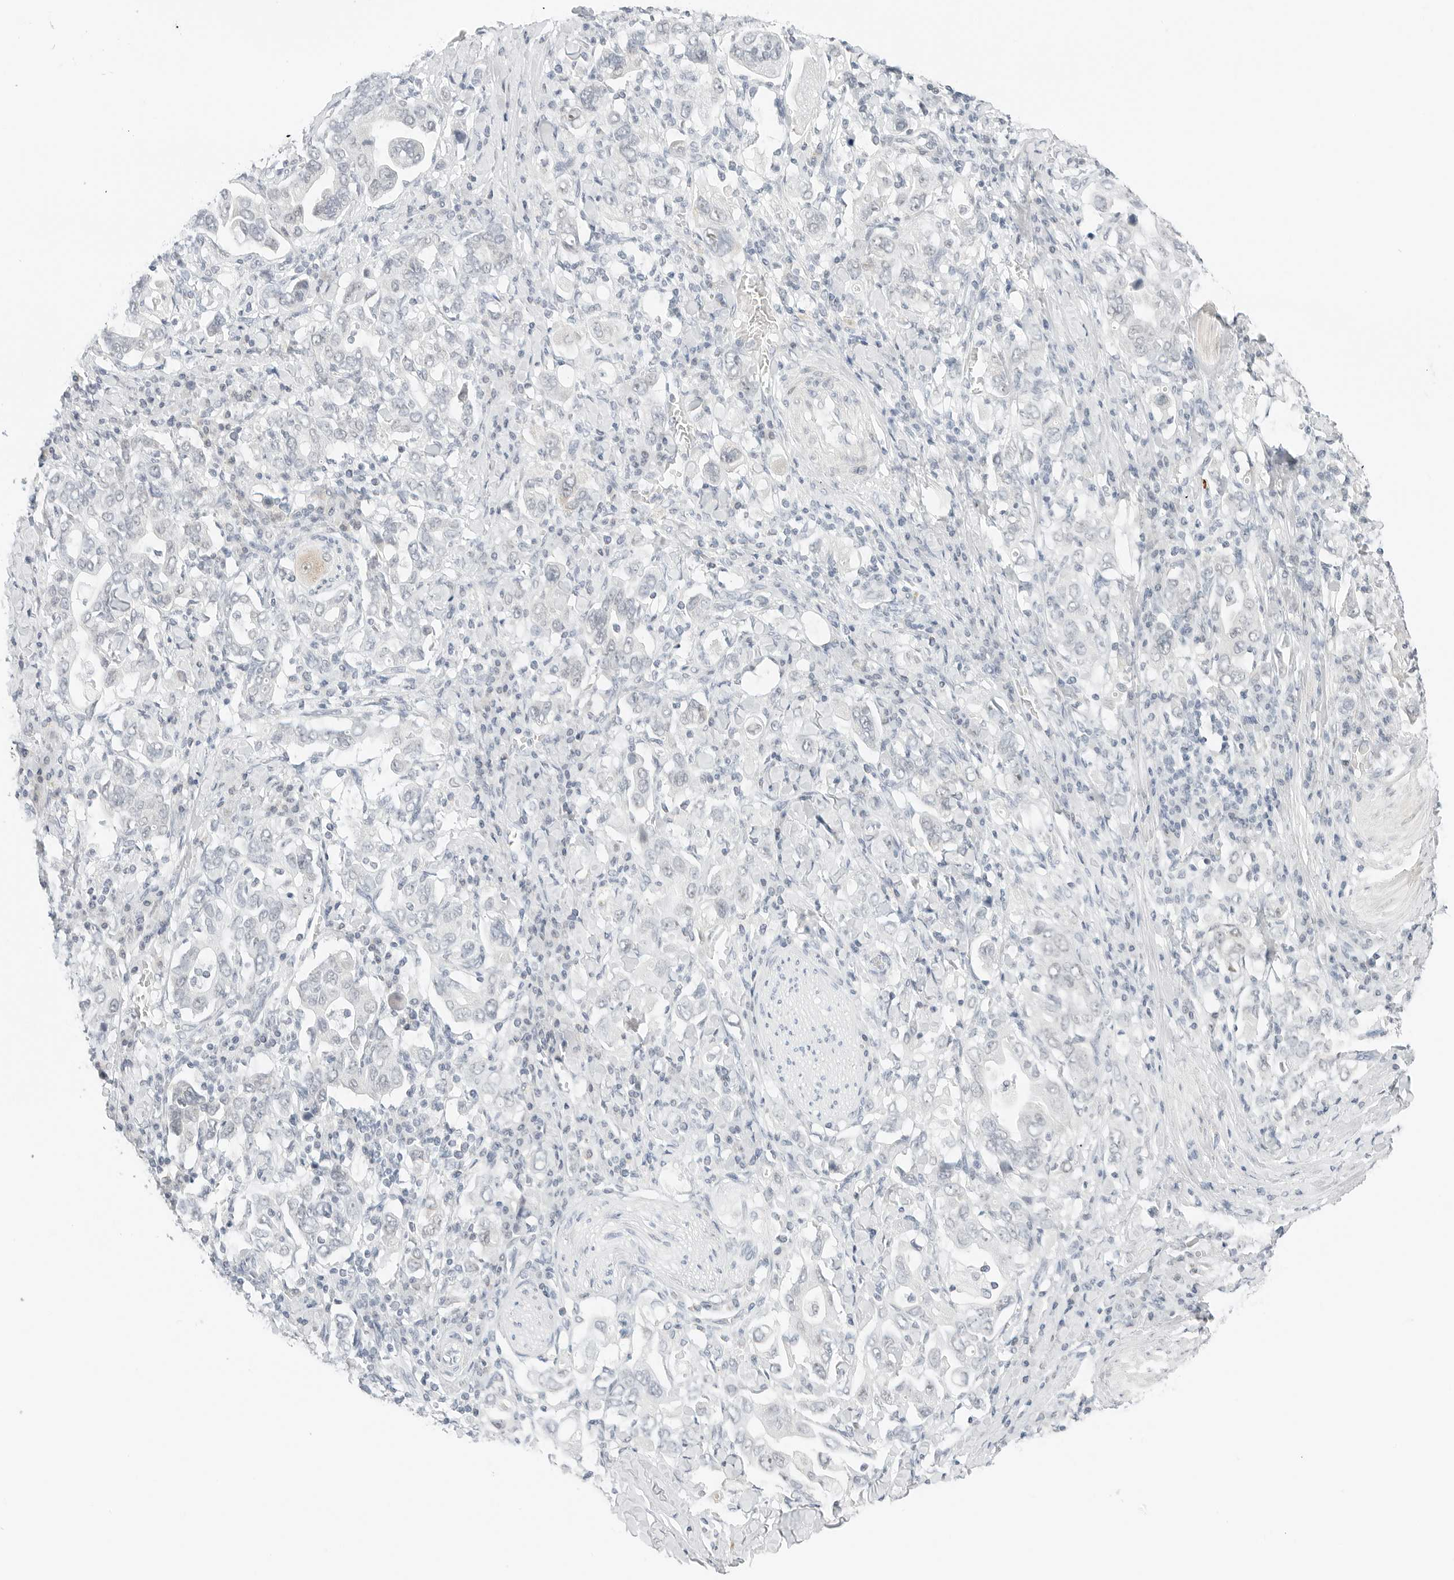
{"staining": {"intensity": "negative", "quantity": "none", "location": "none"}, "tissue": "stomach cancer", "cell_type": "Tumor cells", "image_type": "cancer", "snomed": [{"axis": "morphology", "description": "Adenocarcinoma, NOS"}, {"axis": "topography", "description": "Stomach, upper"}], "caption": "Human adenocarcinoma (stomach) stained for a protein using IHC exhibits no expression in tumor cells.", "gene": "CCSAP", "patient": {"sex": "male", "age": 62}}